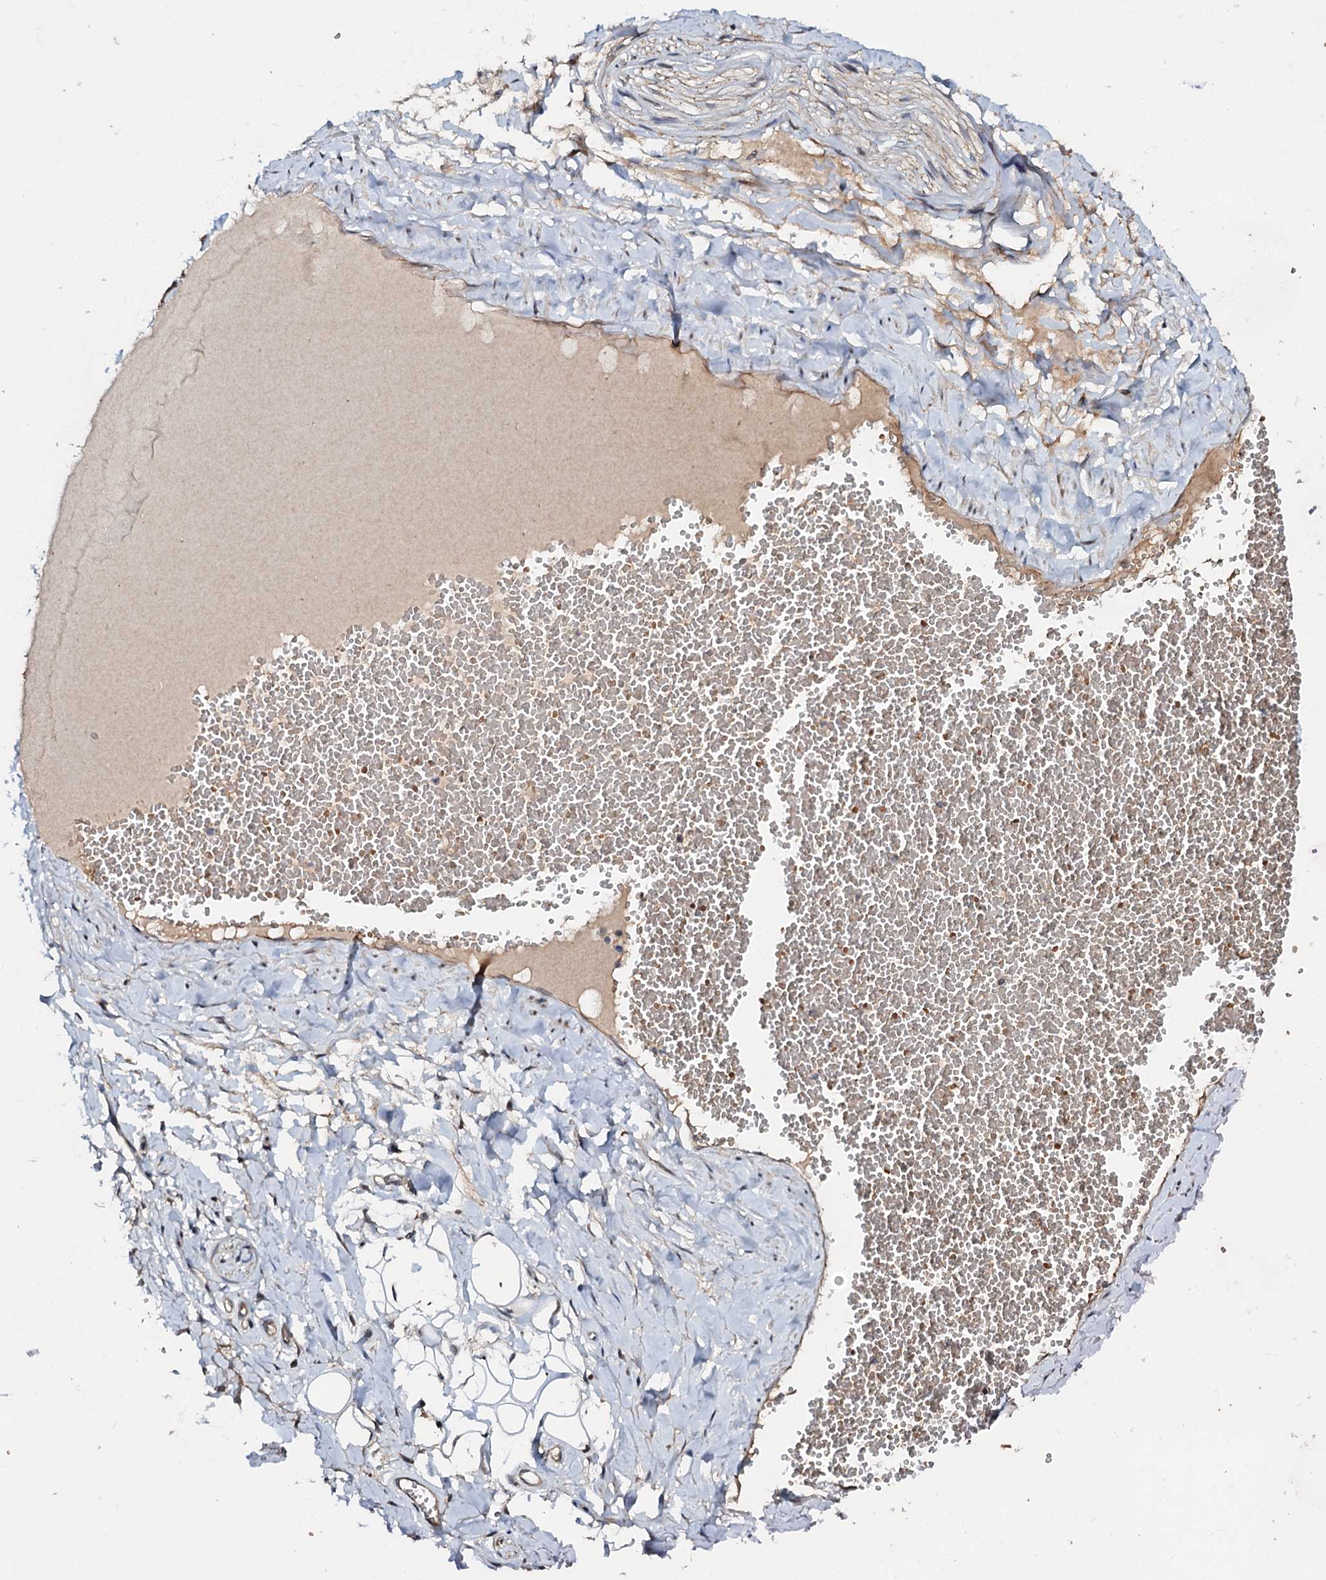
{"staining": {"intensity": "moderate", "quantity": "25%-75%", "location": "nuclear"}, "tissue": "adipose tissue", "cell_type": "Adipocytes", "image_type": "normal", "snomed": [{"axis": "morphology", "description": "Normal tissue, NOS"}, {"axis": "morphology", "description": "Inflammation, NOS"}, {"axis": "topography", "description": "Salivary gland"}, {"axis": "topography", "description": "Peripheral nerve tissue"}], "caption": "A brown stain labels moderate nuclear staining of a protein in adipocytes of benign adipose tissue. The protein is stained brown, and the nuclei are stained in blue (DAB (3,3'-diaminobenzidine) IHC with brightfield microscopy, high magnification).", "gene": "MANSC4", "patient": {"sex": "female", "age": 75}}